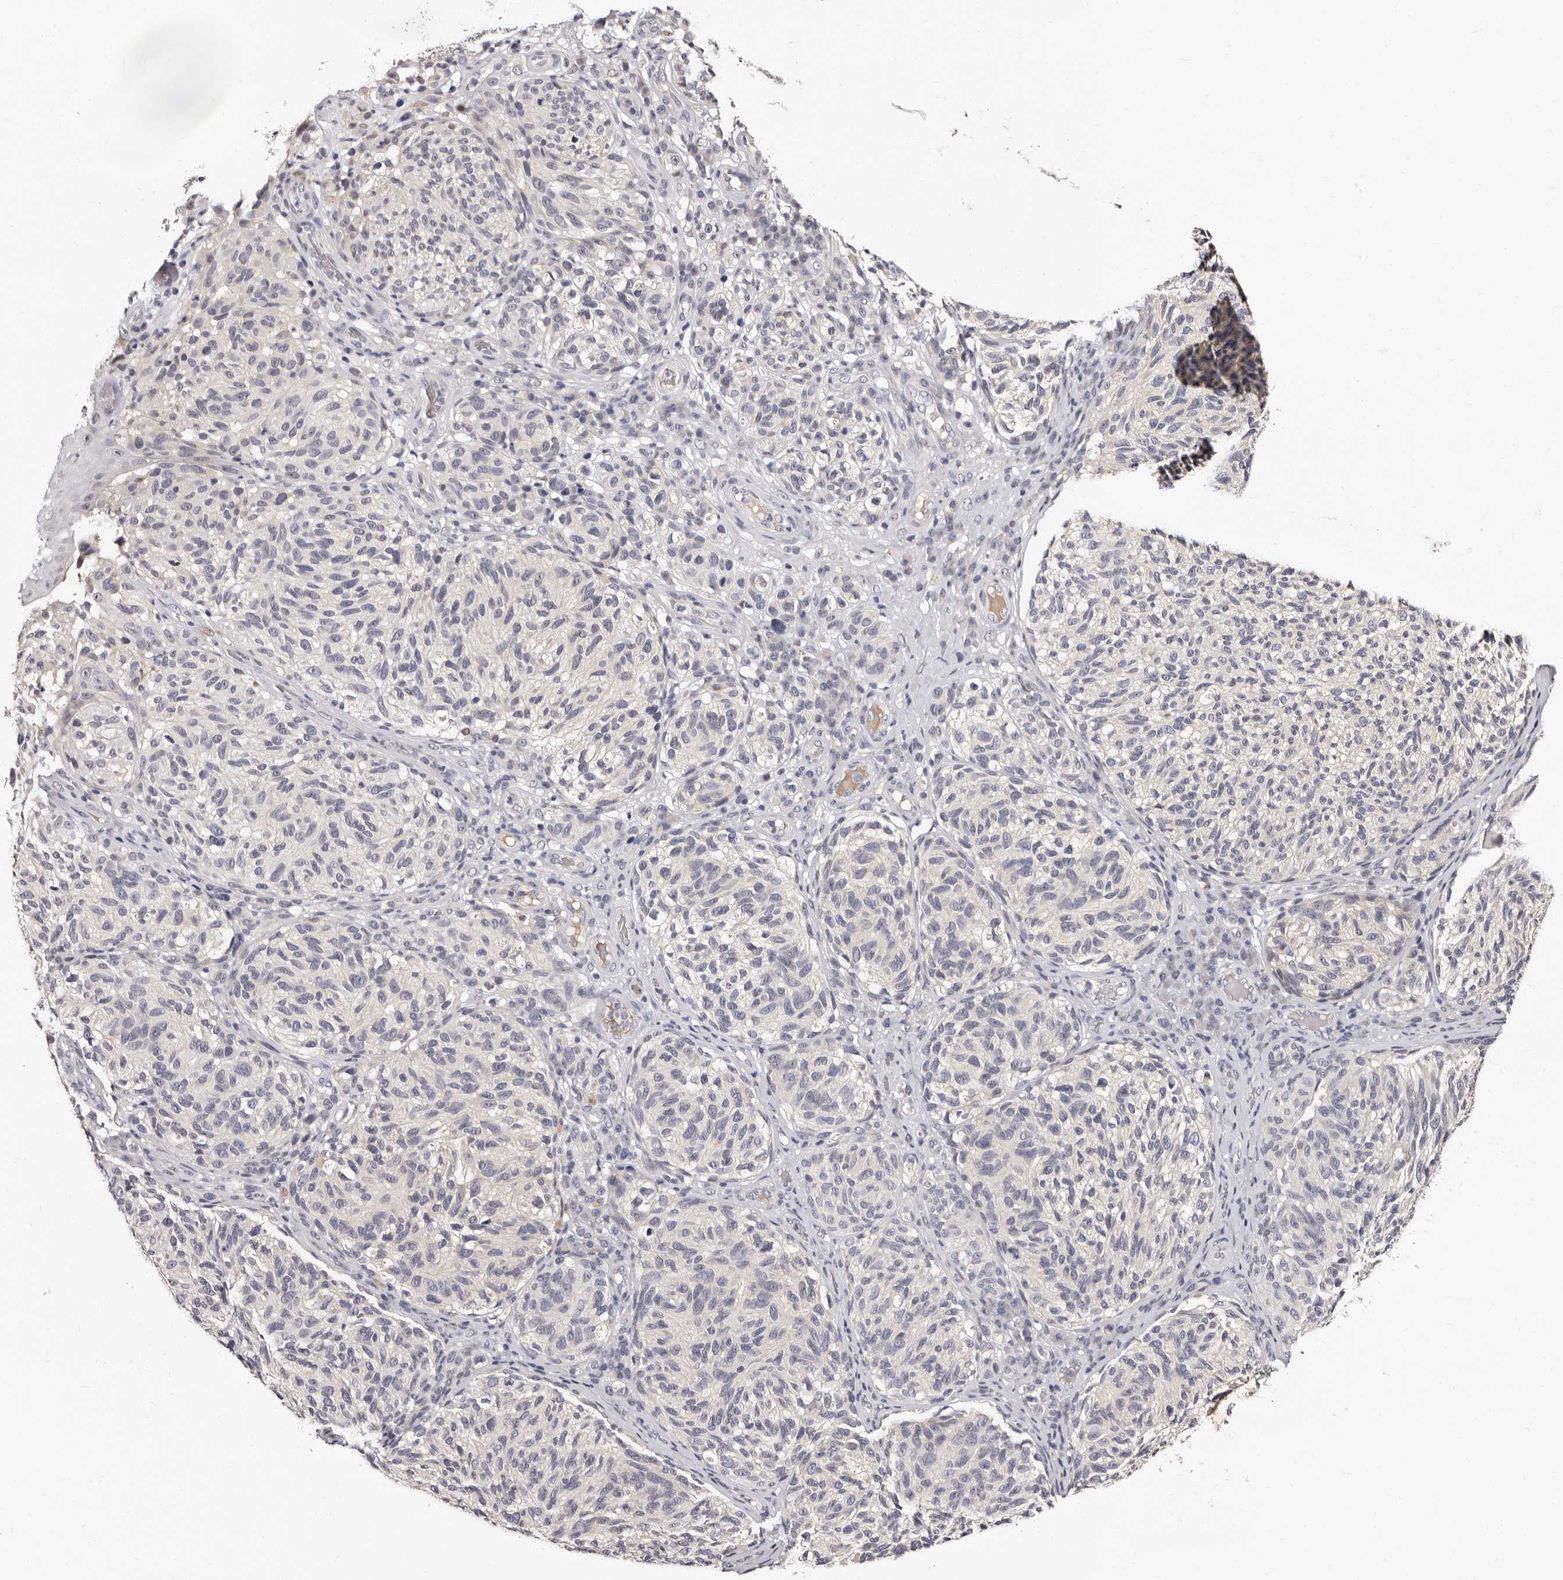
{"staining": {"intensity": "negative", "quantity": "none", "location": "none"}, "tissue": "melanoma", "cell_type": "Tumor cells", "image_type": "cancer", "snomed": [{"axis": "morphology", "description": "Malignant melanoma, NOS"}, {"axis": "topography", "description": "Skin"}], "caption": "This is a image of immunohistochemistry (IHC) staining of malignant melanoma, which shows no positivity in tumor cells.", "gene": "BPGM", "patient": {"sex": "female", "age": 73}}